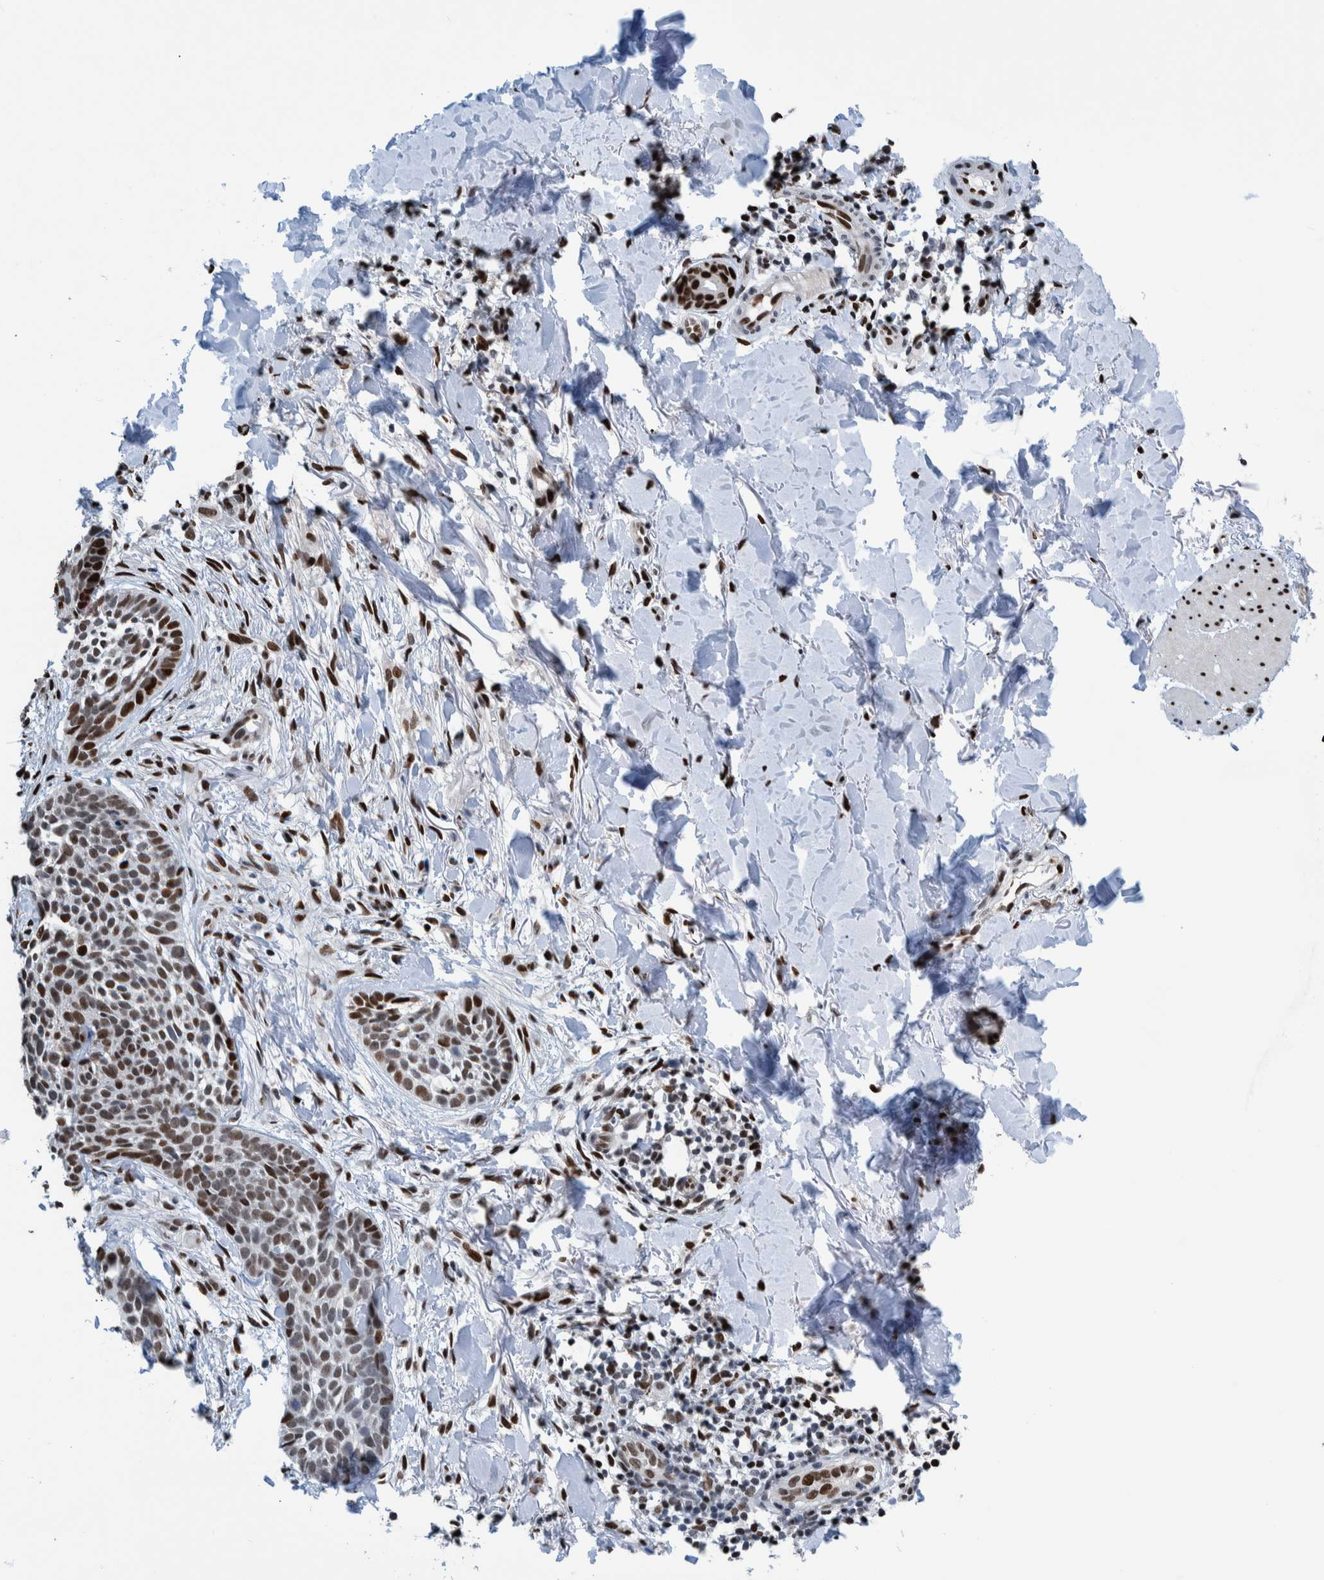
{"staining": {"intensity": "strong", "quantity": "25%-75%", "location": "nuclear"}, "tissue": "skin cancer", "cell_type": "Tumor cells", "image_type": "cancer", "snomed": [{"axis": "morphology", "description": "Normal tissue, NOS"}, {"axis": "morphology", "description": "Basal cell carcinoma"}, {"axis": "topography", "description": "Skin"}], "caption": "Immunohistochemistry histopathology image of neoplastic tissue: skin cancer (basal cell carcinoma) stained using immunohistochemistry (IHC) shows high levels of strong protein expression localized specifically in the nuclear of tumor cells, appearing as a nuclear brown color.", "gene": "HEATR9", "patient": {"sex": "male", "age": 67}}